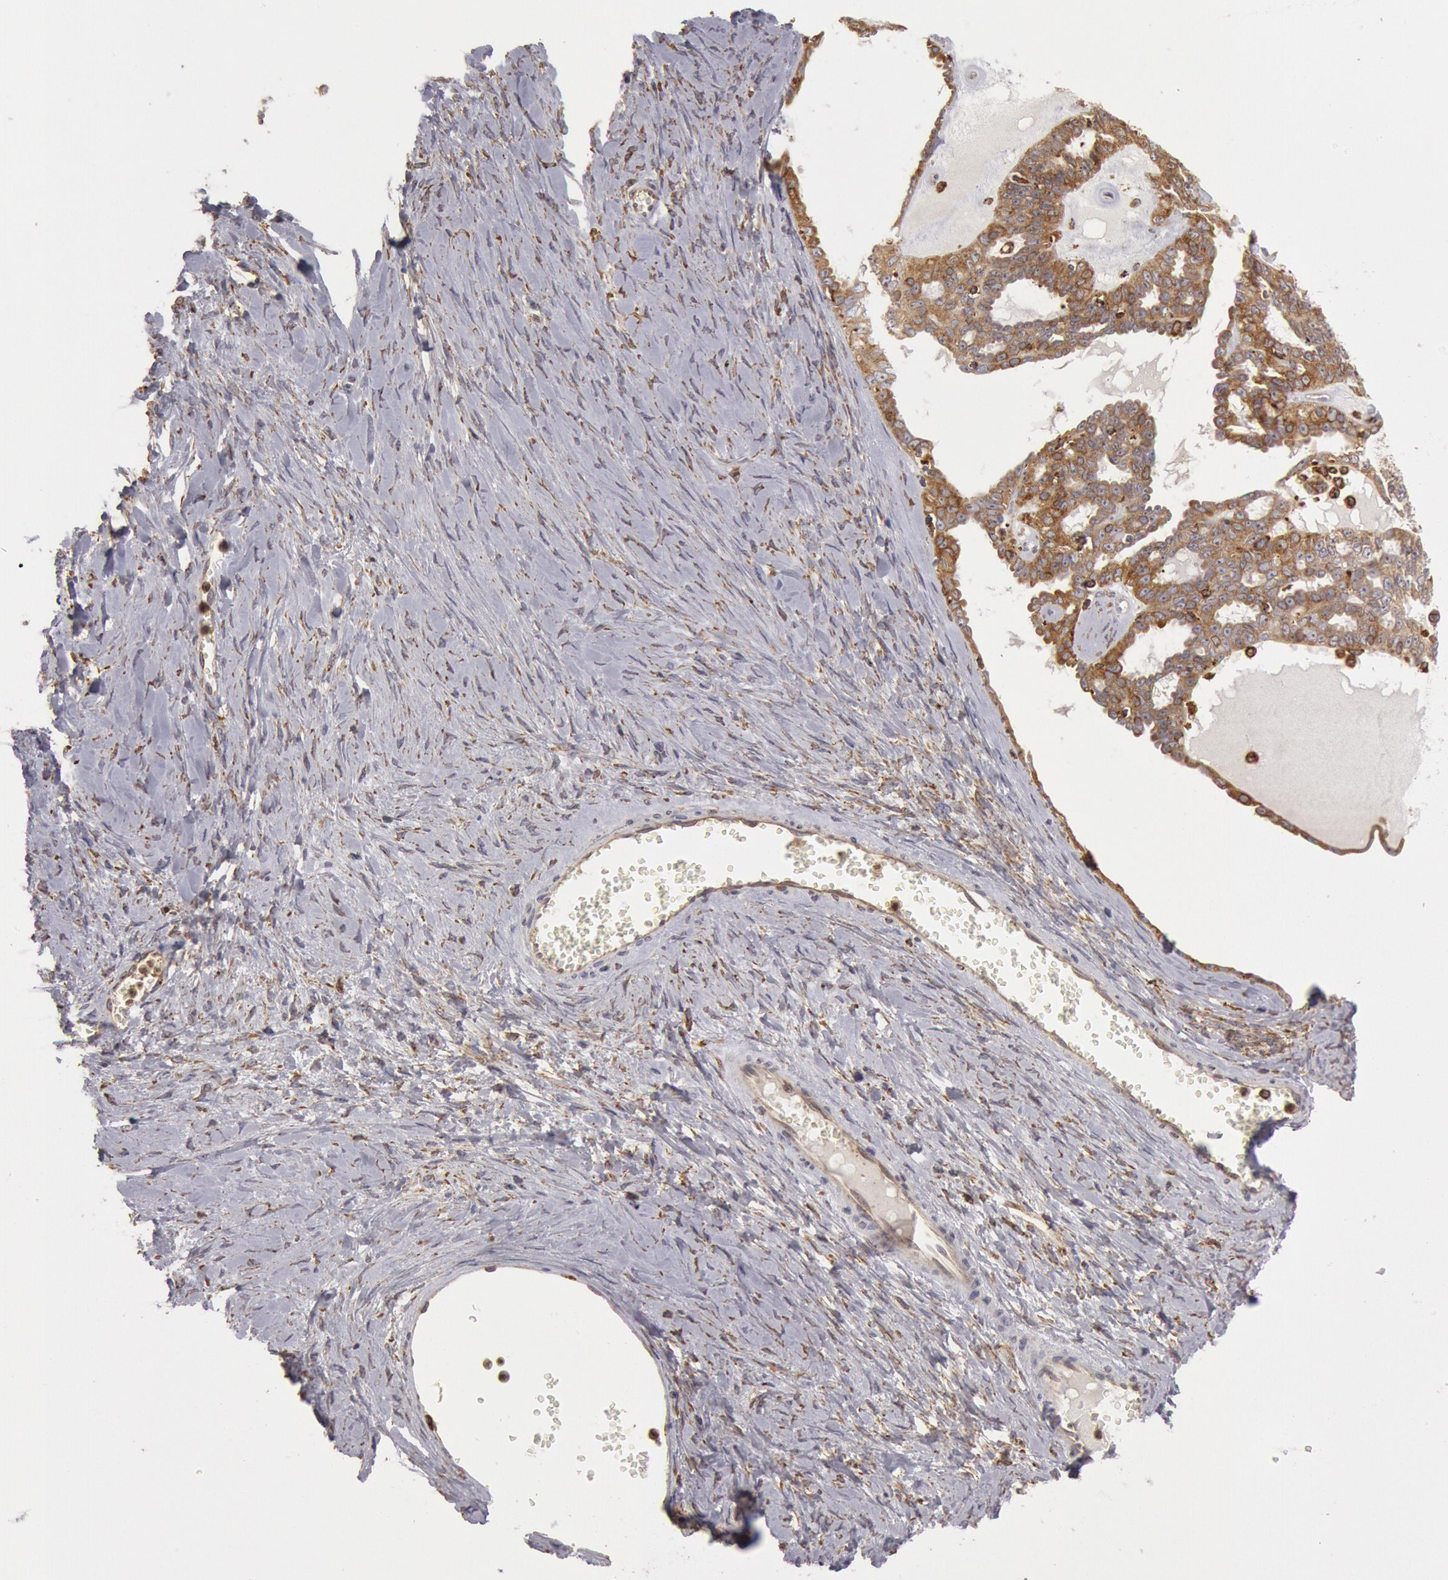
{"staining": {"intensity": "moderate", "quantity": ">75%", "location": "cytoplasmic/membranous"}, "tissue": "ovarian cancer", "cell_type": "Tumor cells", "image_type": "cancer", "snomed": [{"axis": "morphology", "description": "Cystadenocarcinoma, serous, NOS"}, {"axis": "topography", "description": "Ovary"}], "caption": "Serous cystadenocarcinoma (ovarian) was stained to show a protein in brown. There is medium levels of moderate cytoplasmic/membranous staining in about >75% of tumor cells.", "gene": "ERP44", "patient": {"sex": "female", "age": 71}}